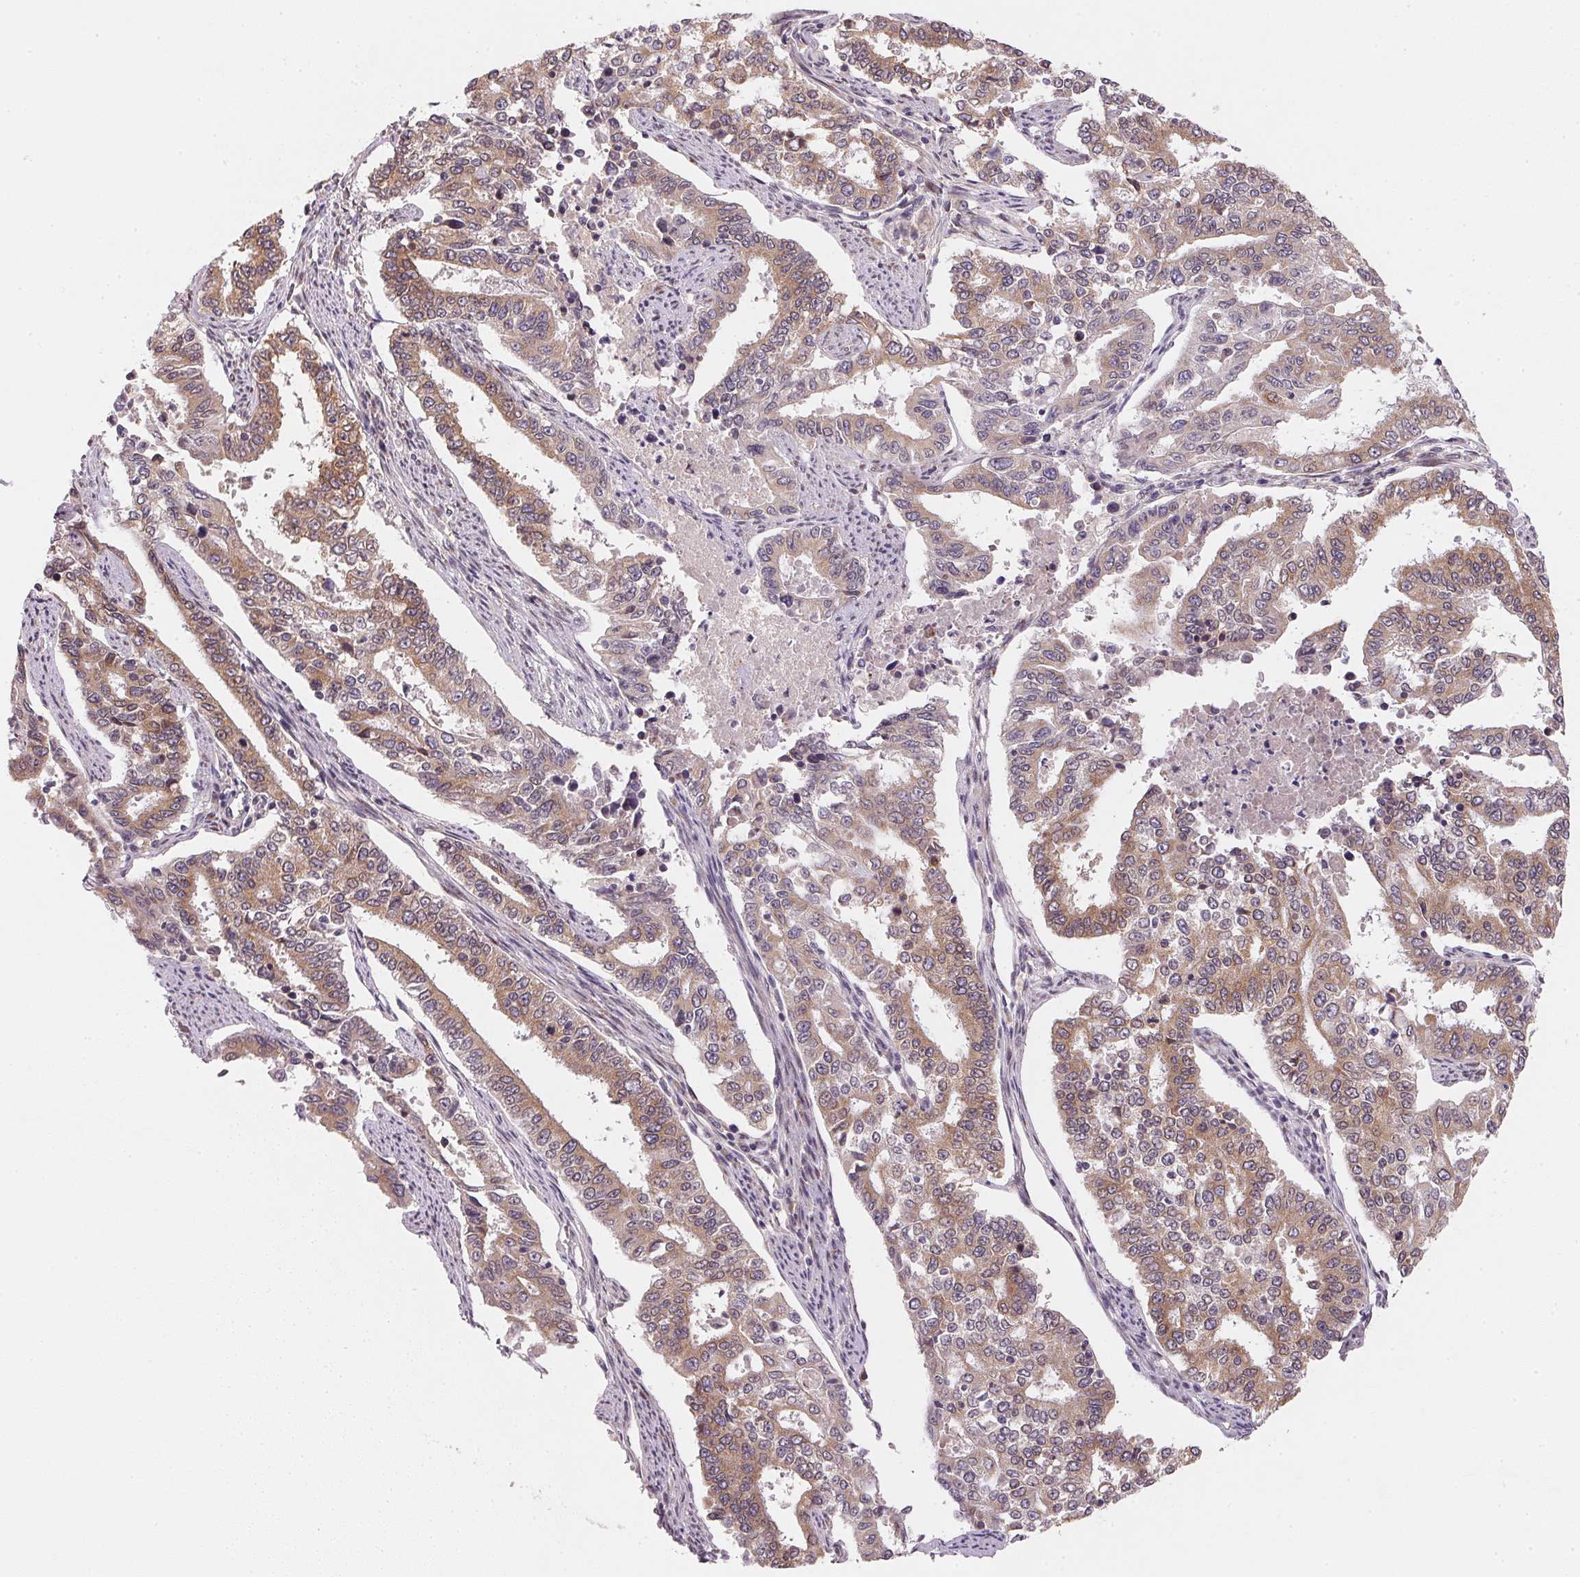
{"staining": {"intensity": "moderate", "quantity": ">75%", "location": "cytoplasmic/membranous"}, "tissue": "endometrial cancer", "cell_type": "Tumor cells", "image_type": "cancer", "snomed": [{"axis": "morphology", "description": "Adenocarcinoma, NOS"}, {"axis": "topography", "description": "Uterus"}], "caption": "The image exhibits staining of endometrial cancer (adenocarcinoma), revealing moderate cytoplasmic/membranous protein expression (brown color) within tumor cells.", "gene": "EI24", "patient": {"sex": "female", "age": 59}}